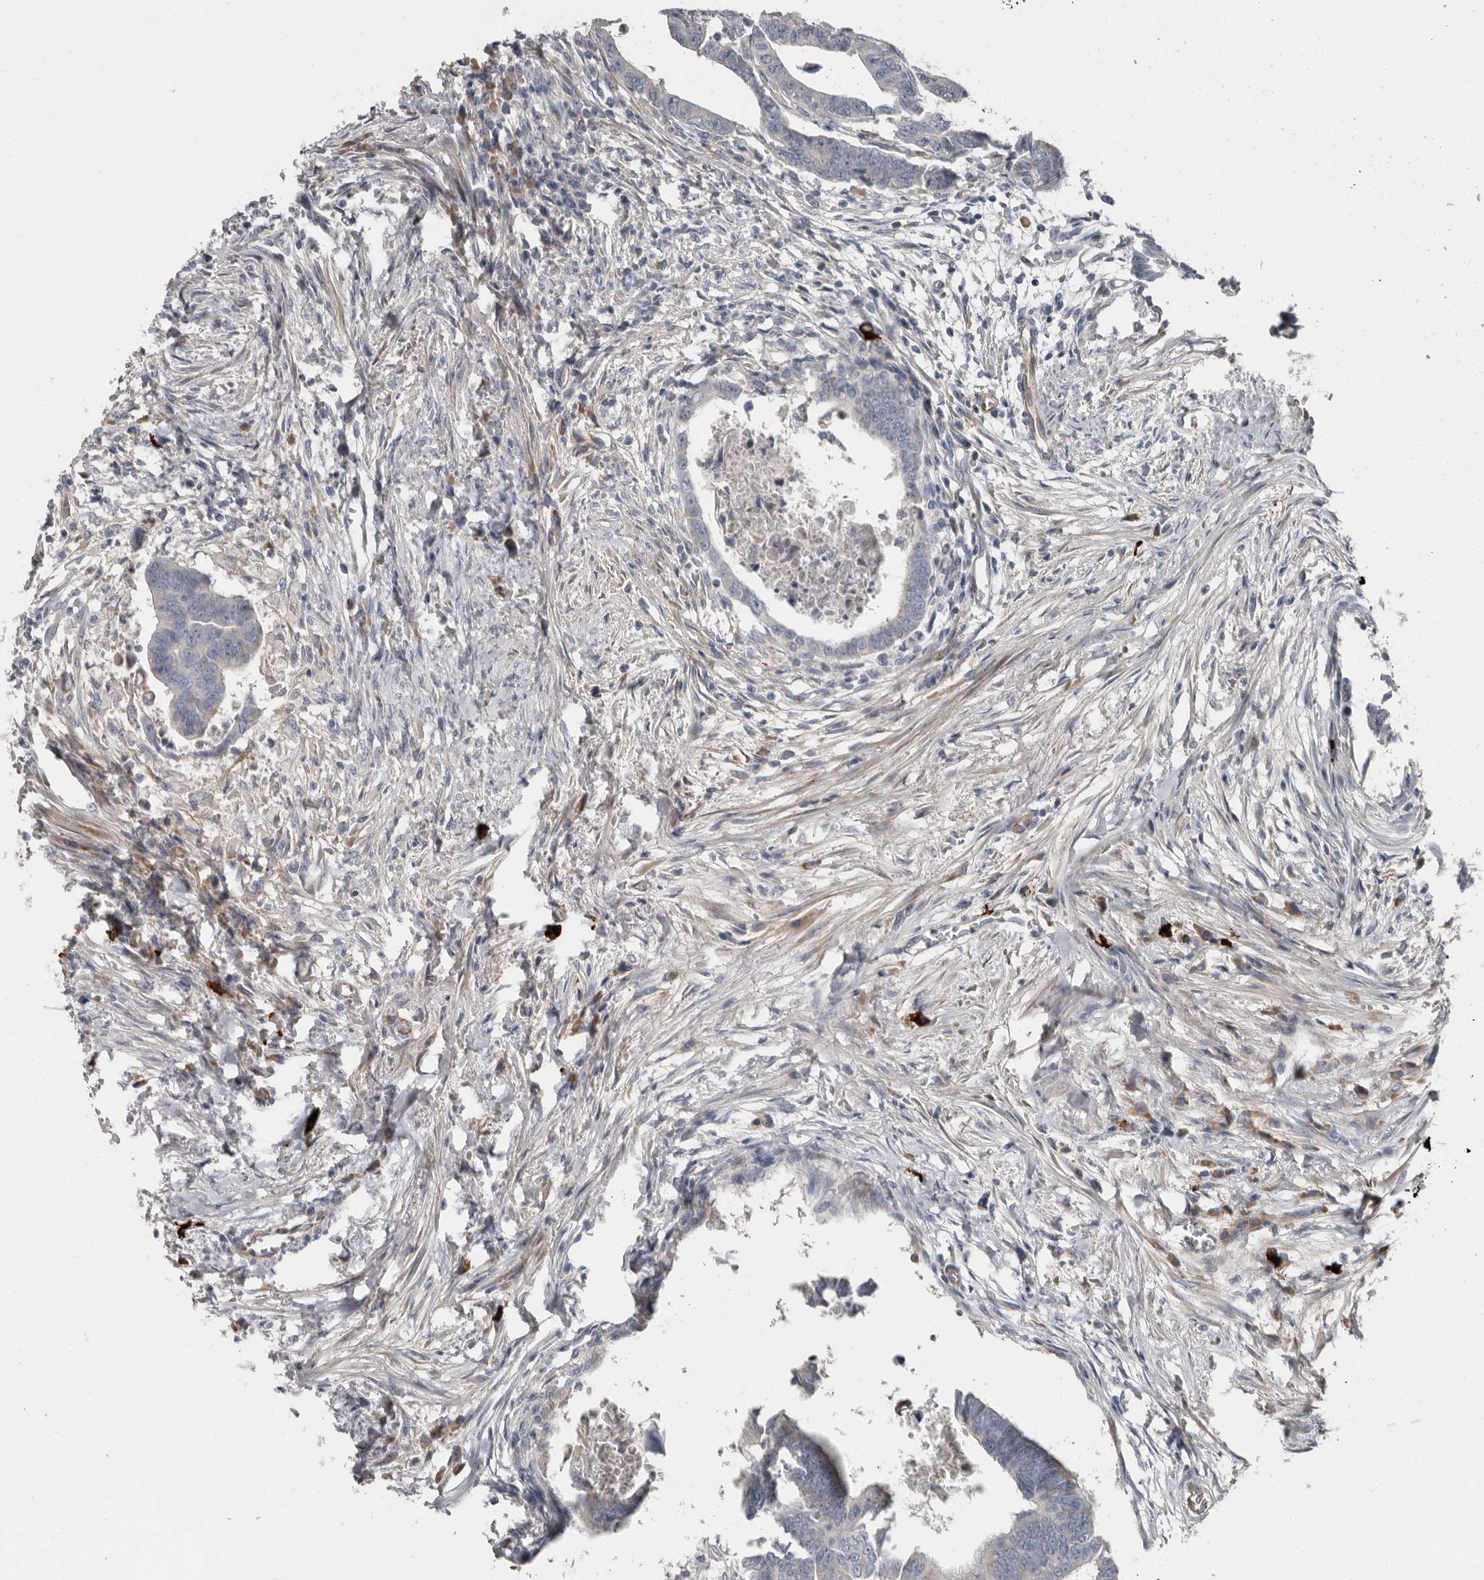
{"staining": {"intensity": "moderate", "quantity": "<25%", "location": "cytoplasmic/membranous"}, "tissue": "colorectal cancer", "cell_type": "Tumor cells", "image_type": "cancer", "snomed": [{"axis": "morphology", "description": "Adenocarcinoma, NOS"}, {"axis": "topography", "description": "Rectum"}], "caption": "Protein positivity by immunohistochemistry (IHC) shows moderate cytoplasmic/membranous expression in approximately <25% of tumor cells in adenocarcinoma (colorectal).", "gene": "ZNF114", "patient": {"sex": "female", "age": 65}}